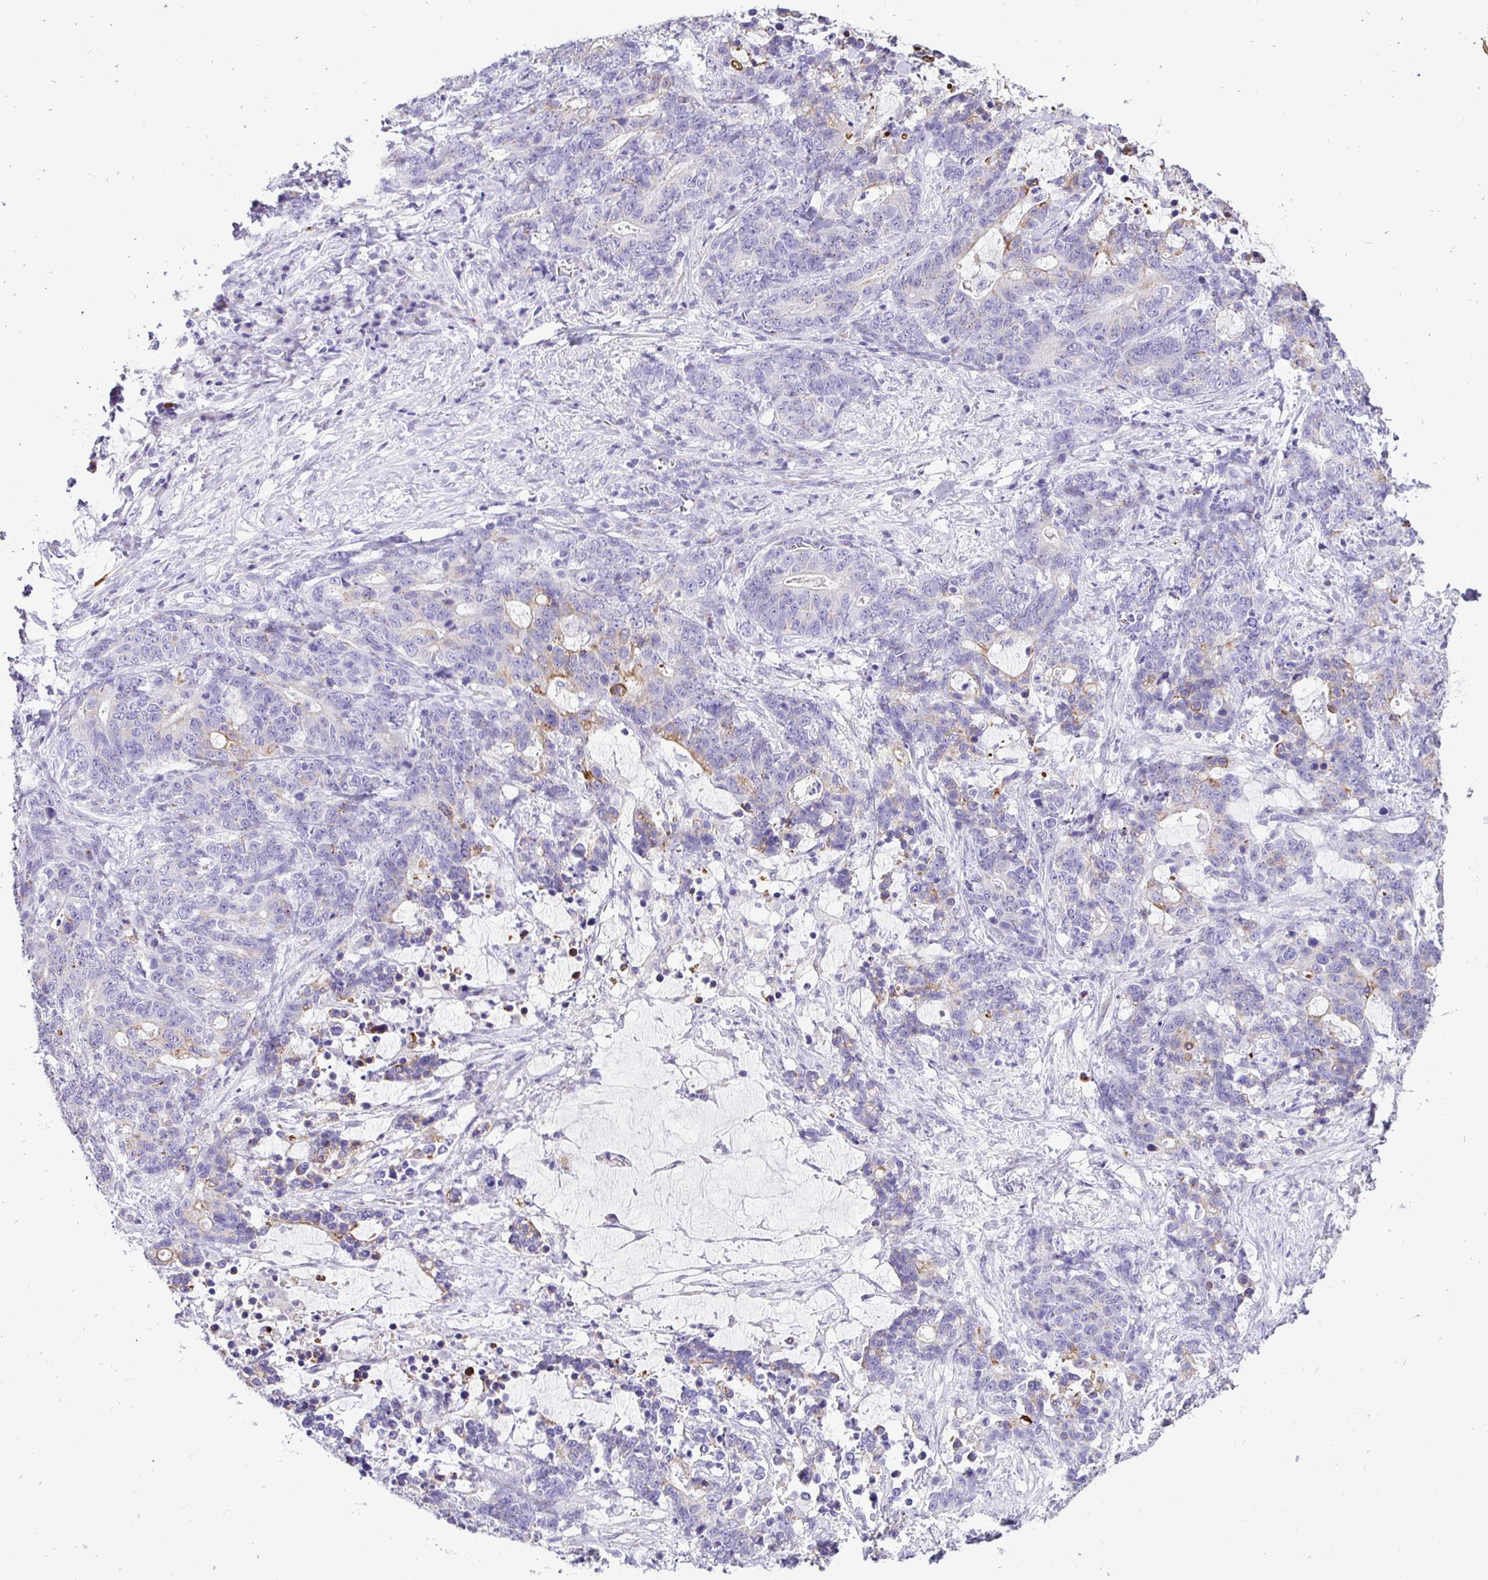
{"staining": {"intensity": "moderate", "quantity": "<25%", "location": "cytoplasmic/membranous"}, "tissue": "stomach cancer", "cell_type": "Tumor cells", "image_type": "cancer", "snomed": [{"axis": "morphology", "description": "Normal tissue, NOS"}, {"axis": "morphology", "description": "Adenocarcinoma, NOS"}, {"axis": "topography", "description": "Stomach"}], "caption": "Immunohistochemical staining of stomach cancer (adenocarcinoma) shows moderate cytoplasmic/membranous protein positivity in about <25% of tumor cells.", "gene": "TAF1D", "patient": {"sex": "female", "age": 64}}